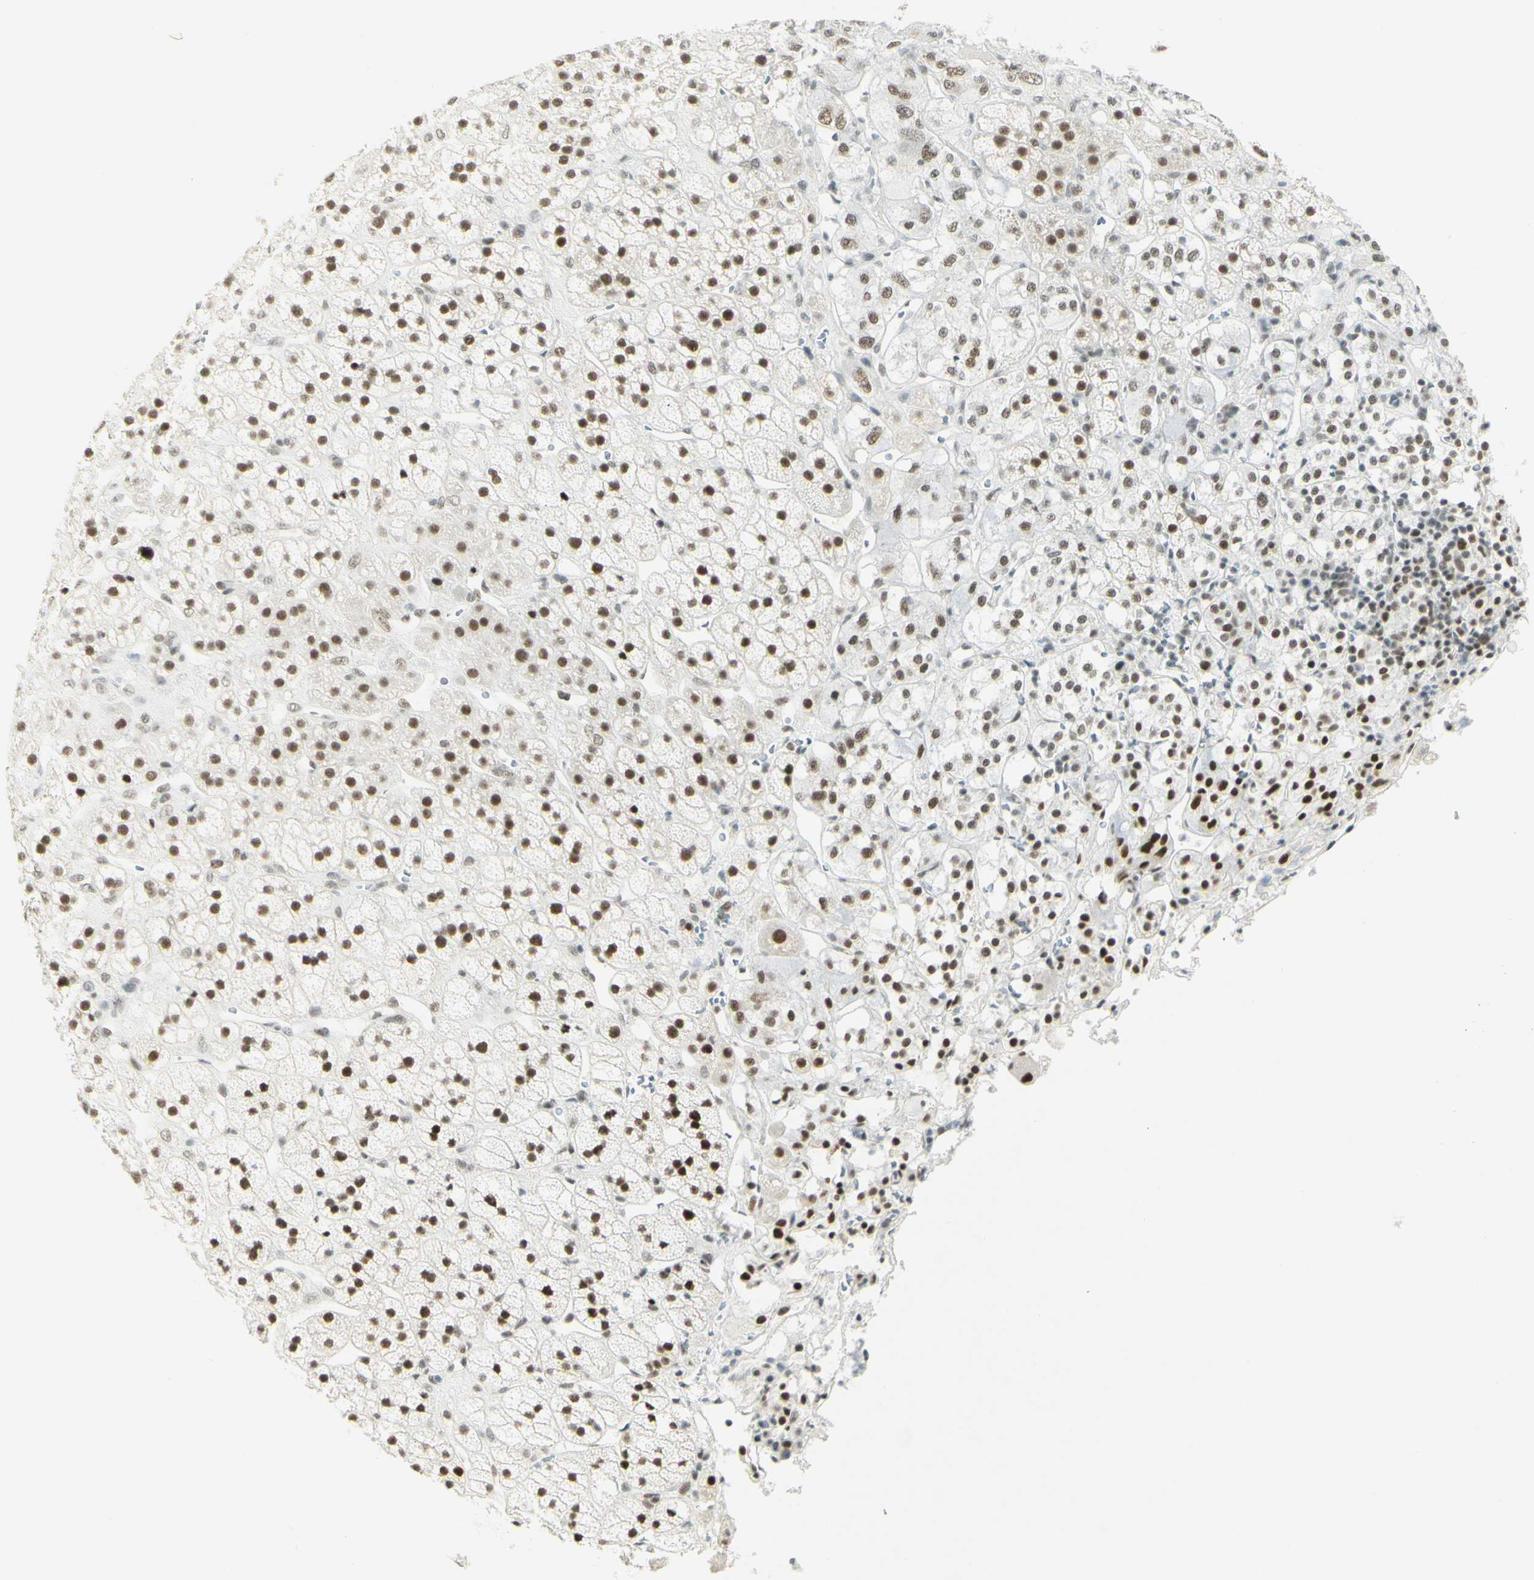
{"staining": {"intensity": "moderate", "quantity": ">75%", "location": "nuclear"}, "tissue": "adrenal gland", "cell_type": "Glandular cells", "image_type": "normal", "snomed": [{"axis": "morphology", "description": "Normal tissue, NOS"}, {"axis": "topography", "description": "Adrenal gland"}], "caption": "DAB (3,3'-diaminobenzidine) immunohistochemical staining of benign human adrenal gland reveals moderate nuclear protein staining in about >75% of glandular cells.", "gene": "PMS2", "patient": {"sex": "male", "age": 56}}